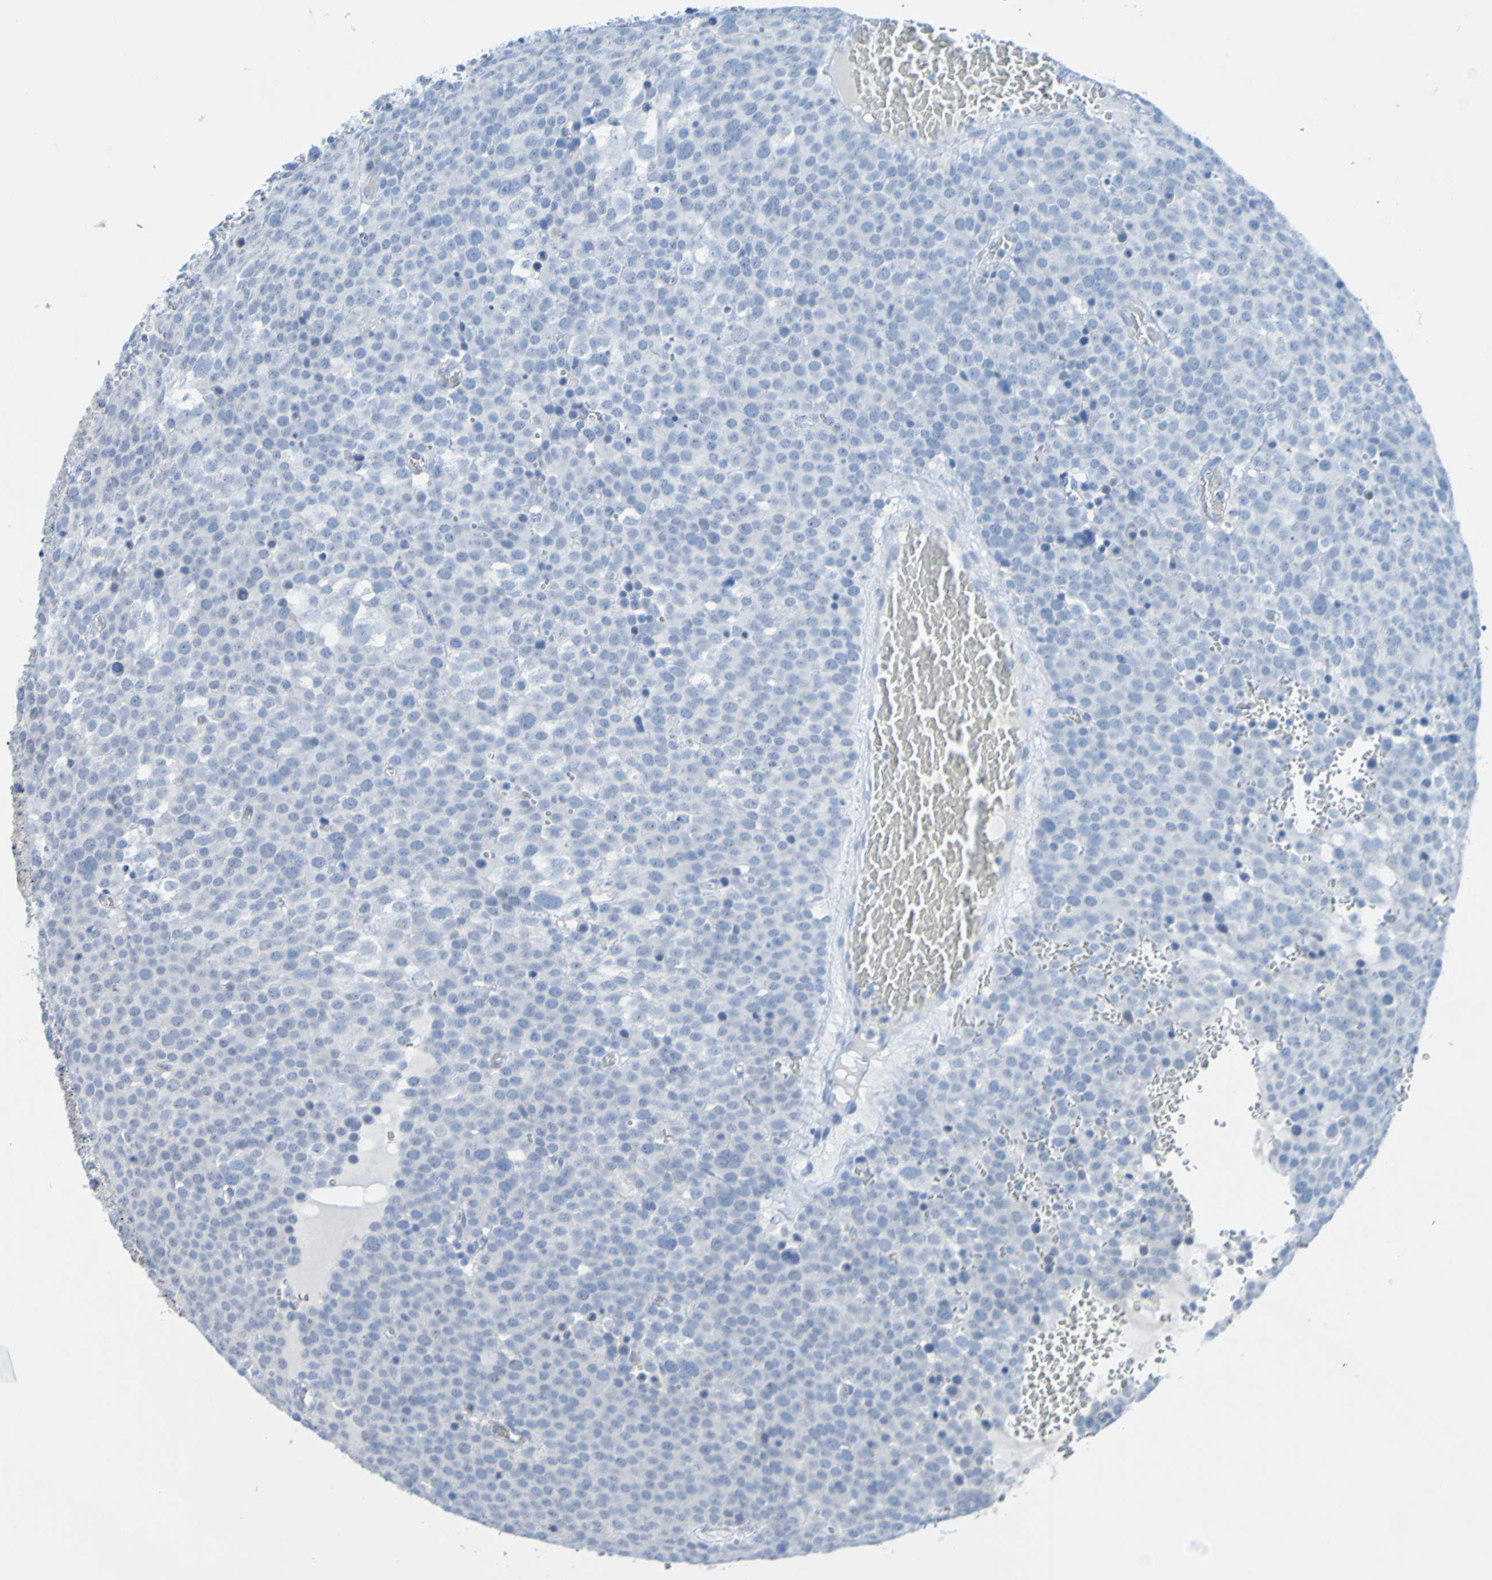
{"staining": {"intensity": "negative", "quantity": "none", "location": "none"}, "tissue": "testis cancer", "cell_type": "Tumor cells", "image_type": "cancer", "snomed": [{"axis": "morphology", "description": "Seminoma, NOS"}, {"axis": "topography", "description": "Testis"}], "caption": "This is a image of IHC staining of seminoma (testis), which shows no expression in tumor cells.", "gene": "ACMSD", "patient": {"sex": "male", "age": 71}}